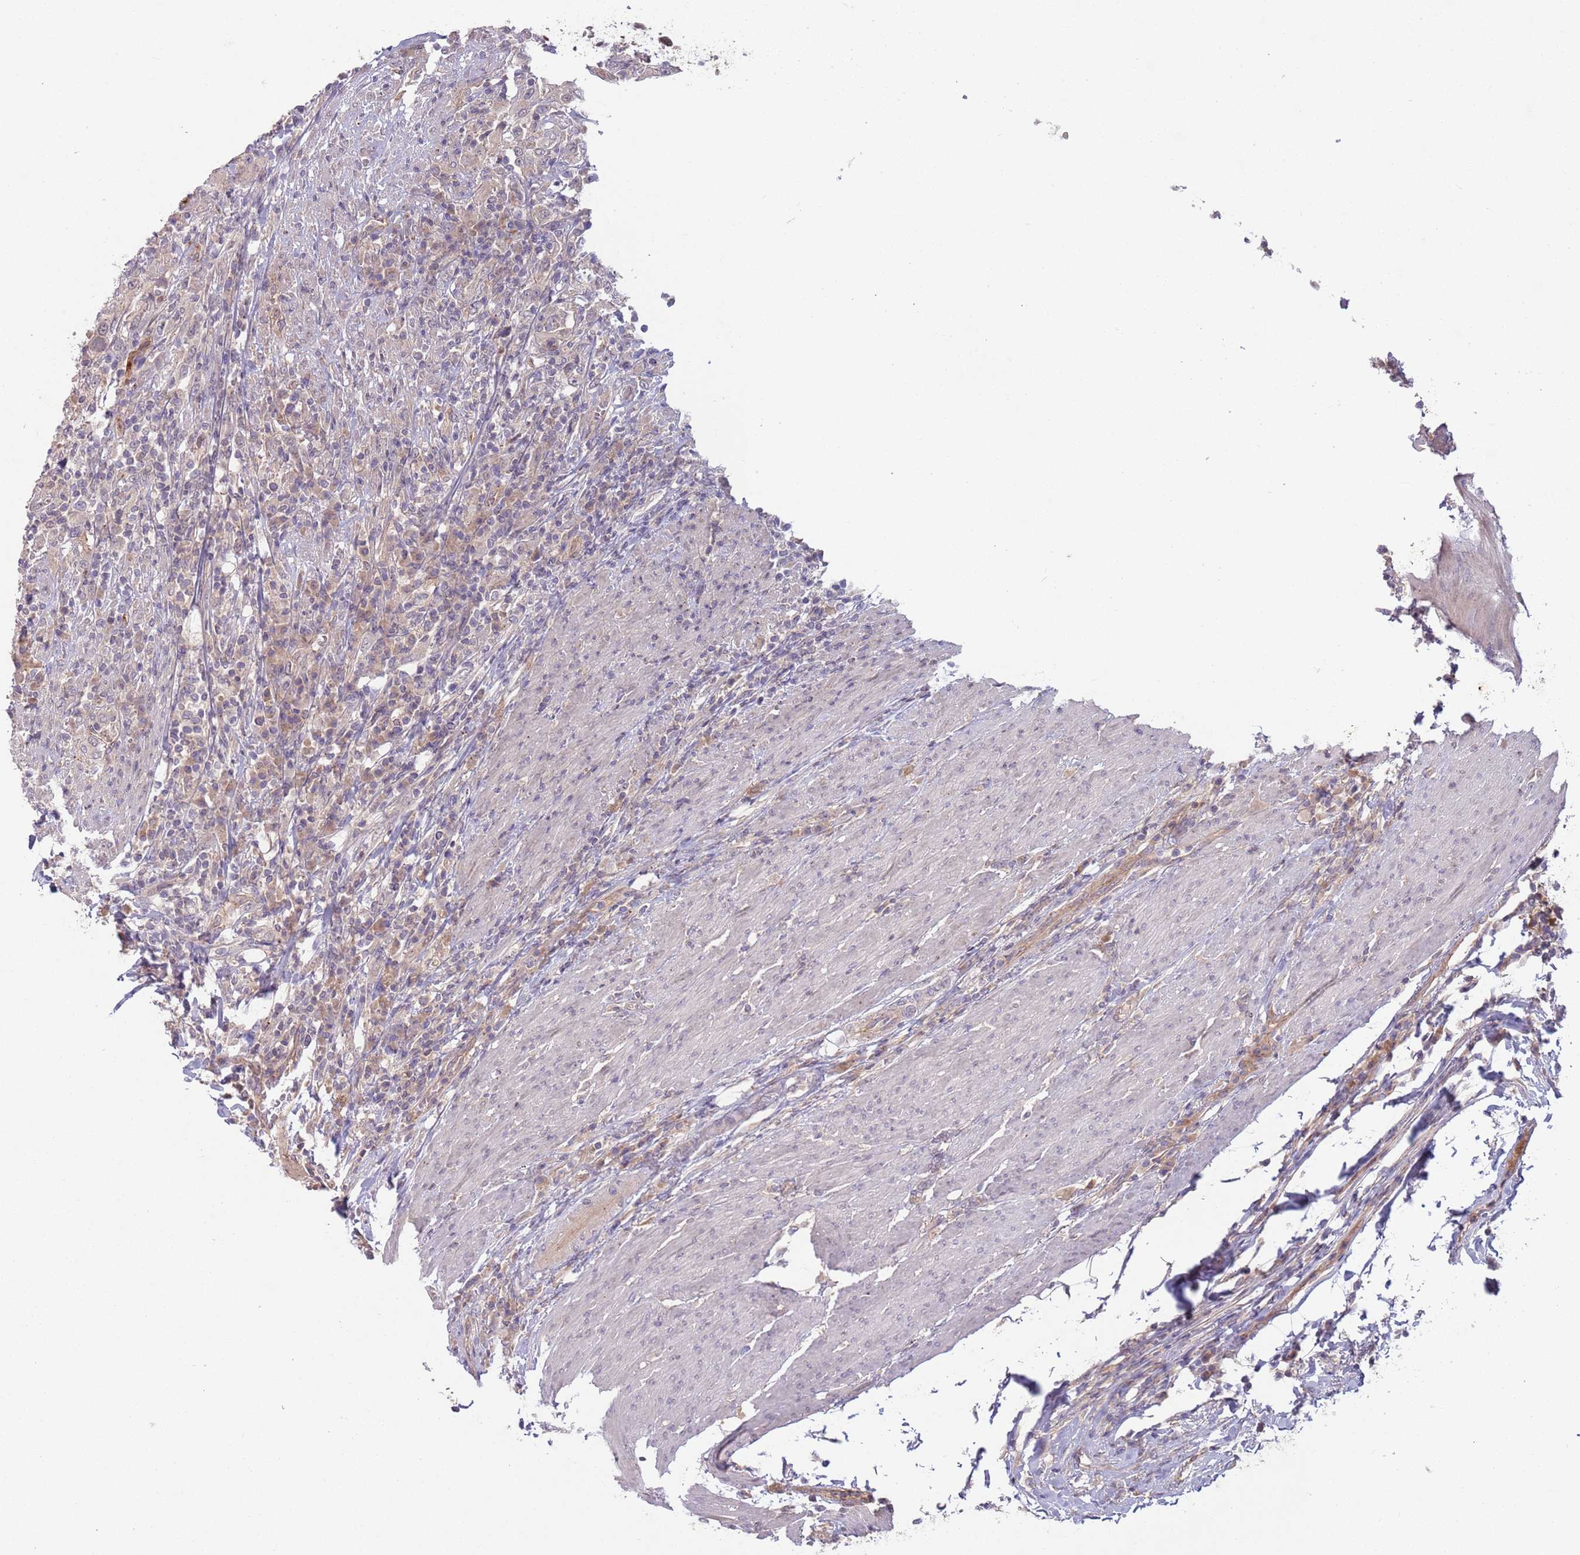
{"staining": {"intensity": "negative", "quantity": "none", "location": "none"}, "tissue": "urothelial cancer", "cell_type": "Tumor cells", "image_type": "cancer", "snomed": [{"axis": "morphology", "description": "Urothelial carcinoma, High grade"}, {"axis": "topography", "description": "Urinary bladder"}], "caption": "This is a image of IHC staining of urothelial cancer, which shows no staining in tumor cells.", "gene": "SAV1", "patient": {"sex": "male", "age": 61}}